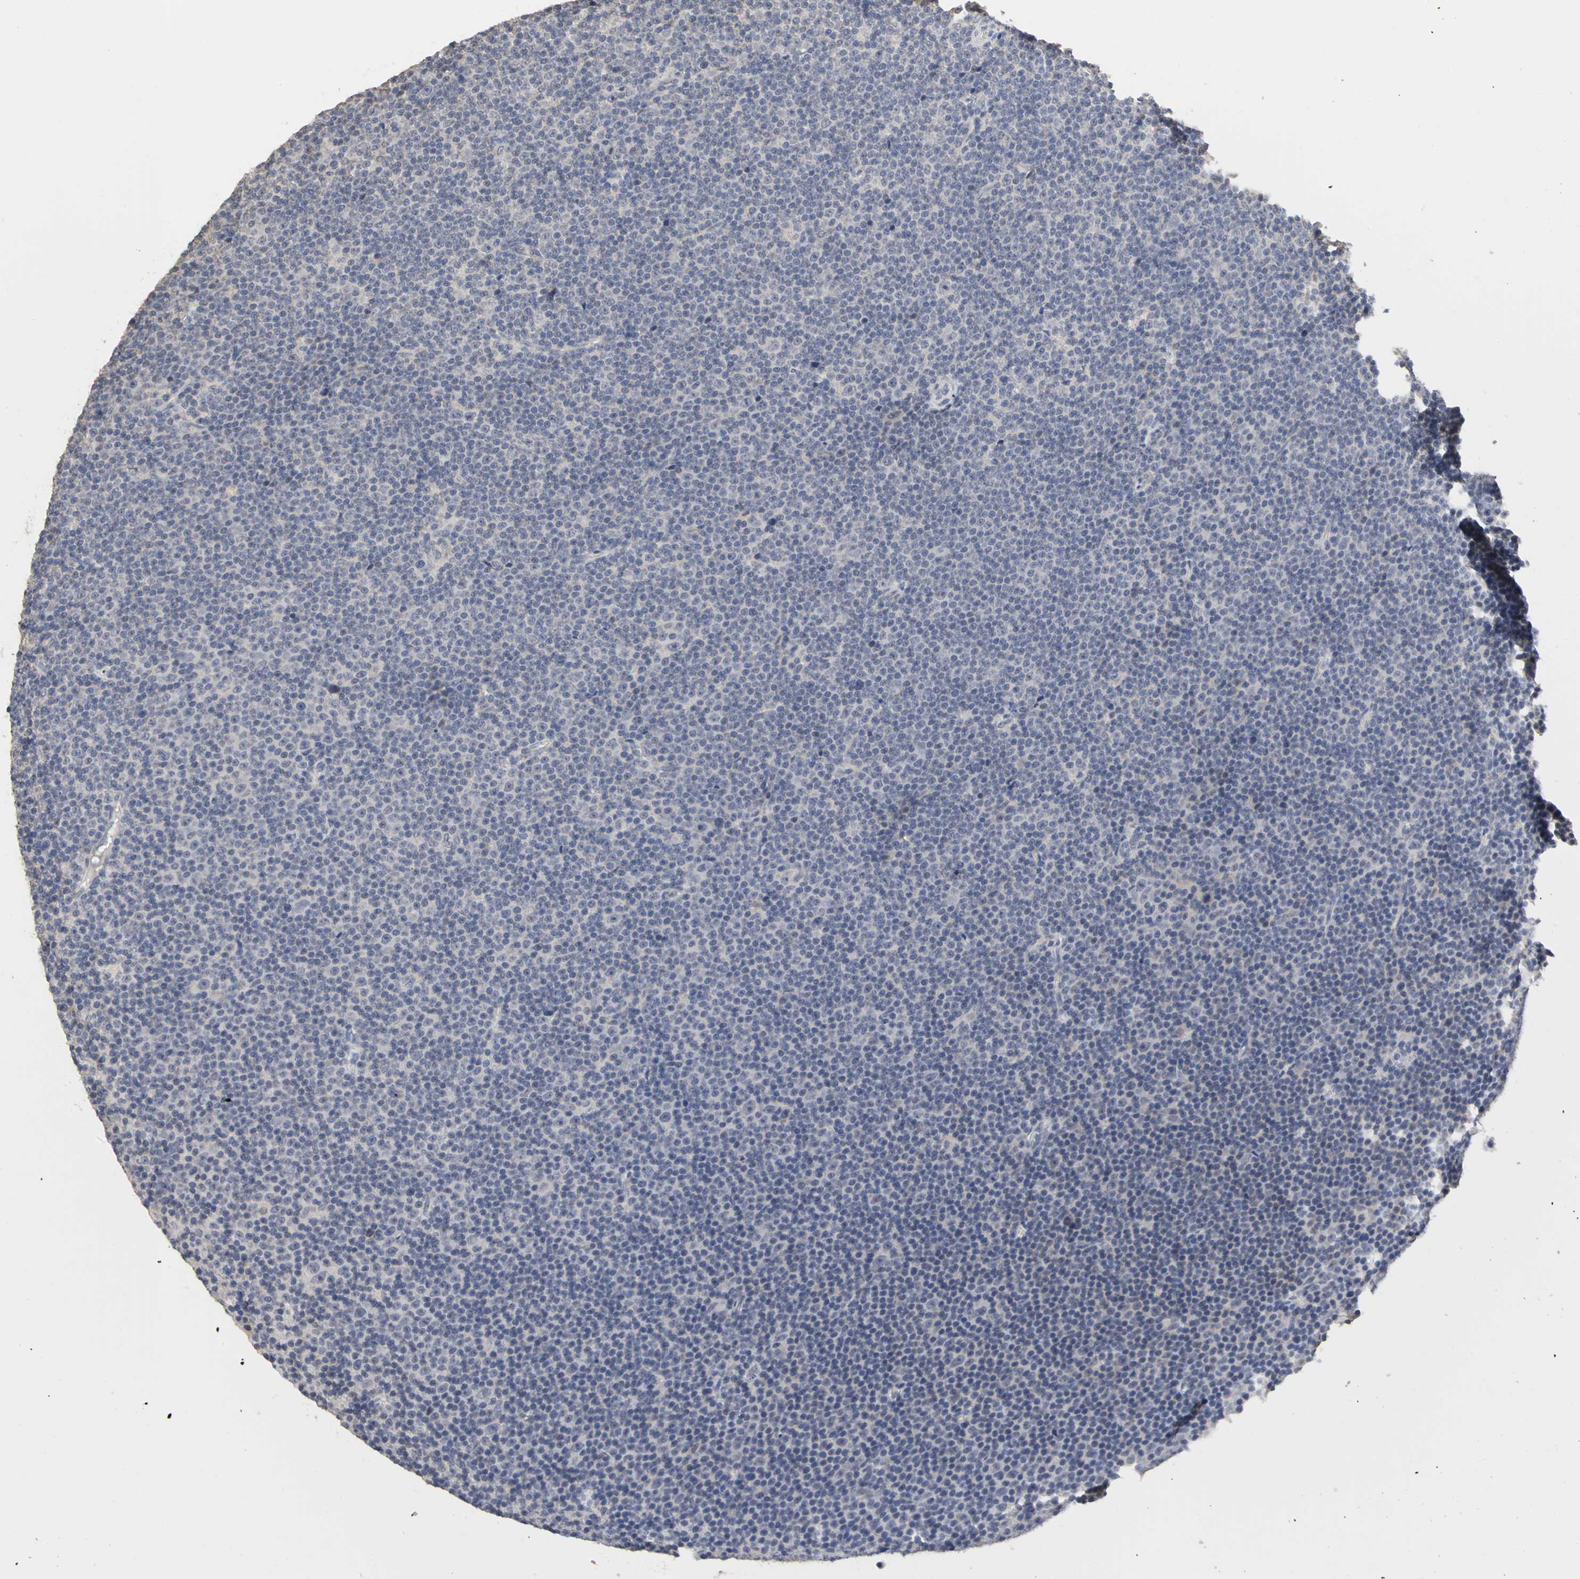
{"staining": {"intensity": "negative", "quantity": "none", "location": "none"}, "tissue": "lymphoma", "cell_type": "Tumor cells", "image_type": "cancer", "snomed": [{"axis": "morphology", "description": "Malignant lymphoma, non-Hodgkin's type, Low grade"}, {"axis": "topography", "description": "Lymph node"}], "caption": "IHC histopathology image of neoplastic tissue: lymphoma stained with DAB (3,3'-diaminobenzidine) reveals no significant protein staining in tumor cells.", "gene": "PGR", "patient": {"sex": "female", "age": 67}}